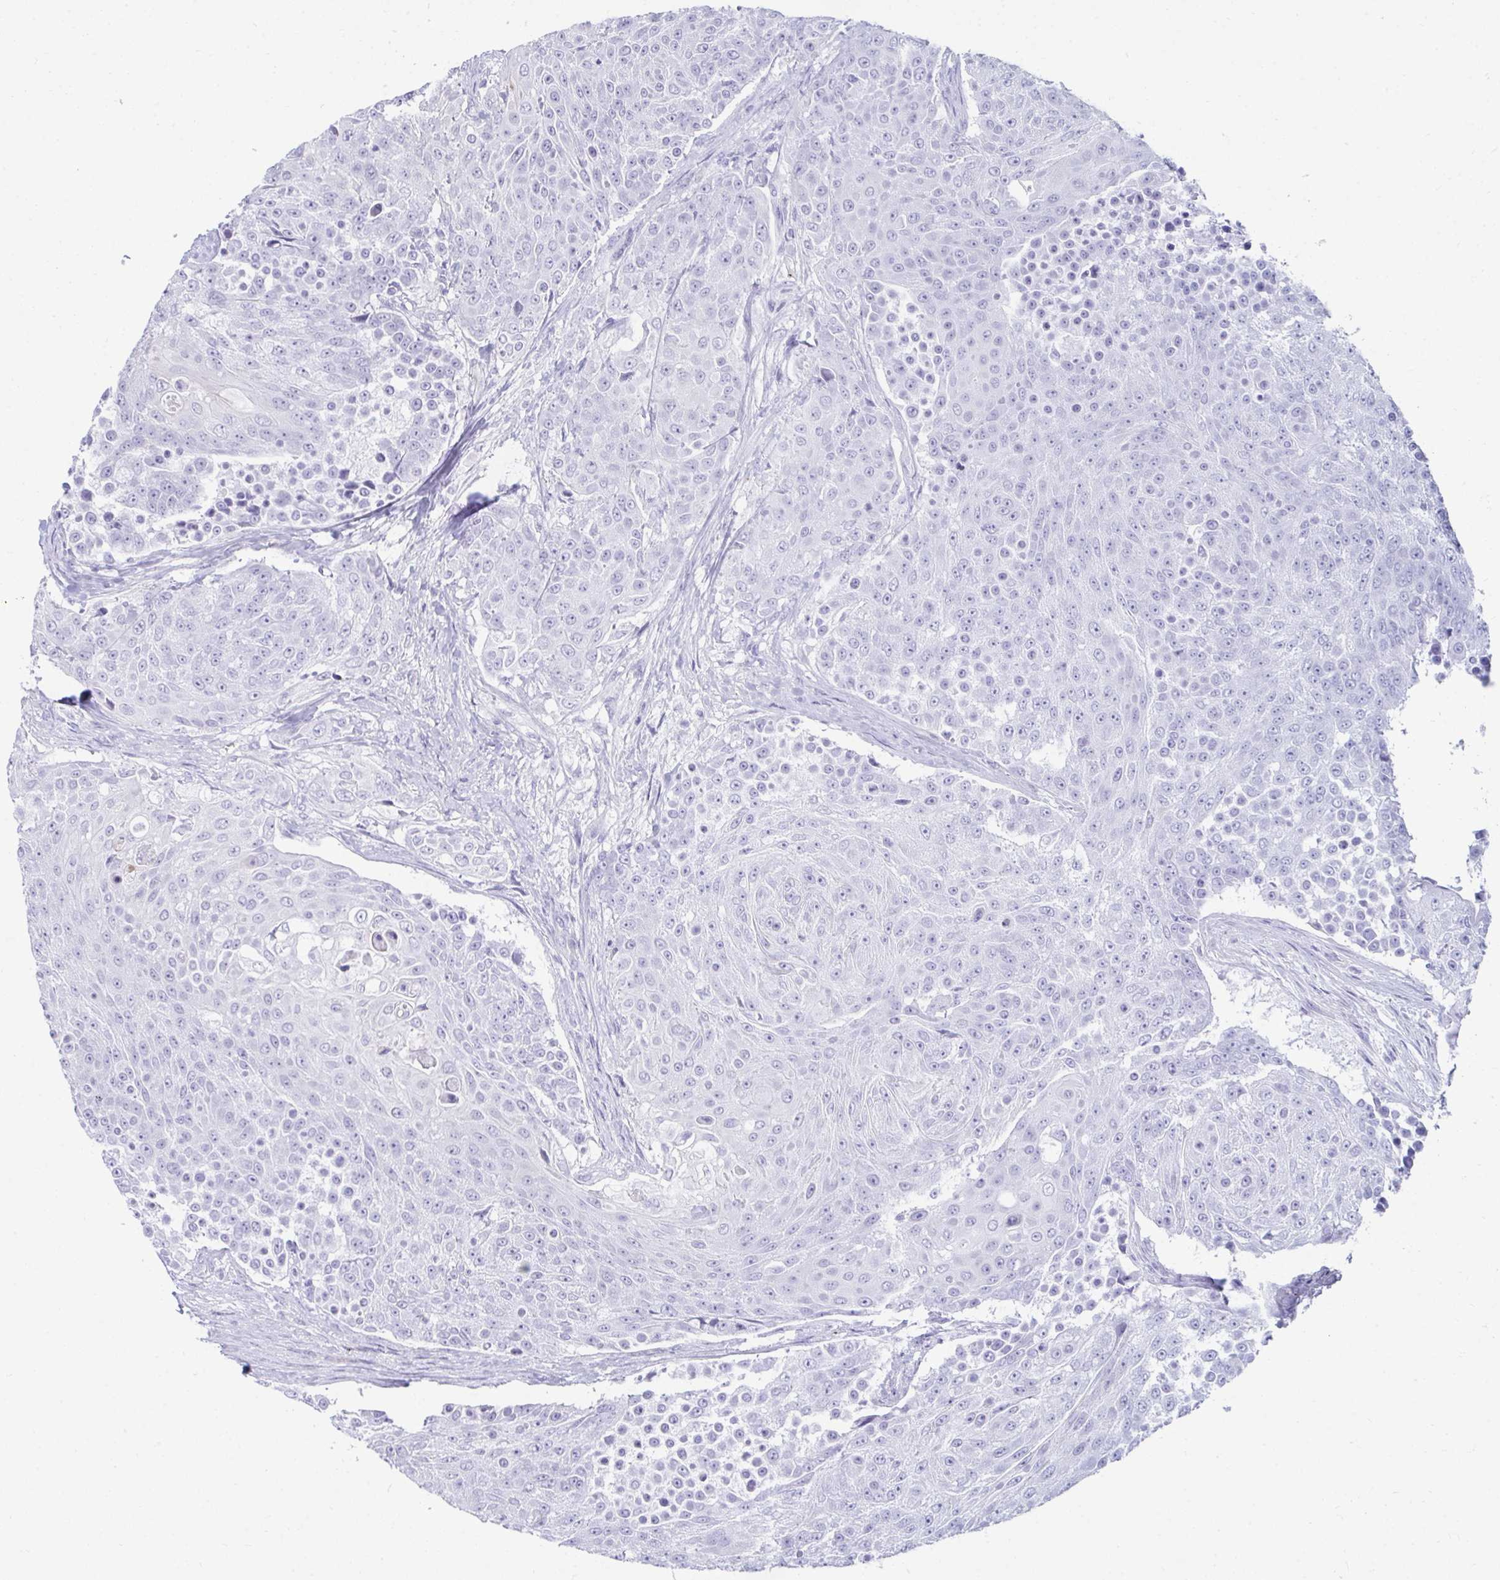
{"staining": {"intensity": "negative", "quantity": "none", "location": "none"}, "tissue": "urothelial cancer", "cell_type": "Tumor cells", "image_type": "cancer", "snomed": [{"axis": "morphology", "description": "Urothelial carcinoma, High grade"}, {"axis": "topography", "description": "Urinary bladder"}], "caption": "DAB (3,3'-diaminobenzidine) immunohistochemical staining of human urothelial cancer demonstrates no significant positivity in tumor cells.", "gene": "UBL3", "patient": {"sex": "female", "age": 63}}